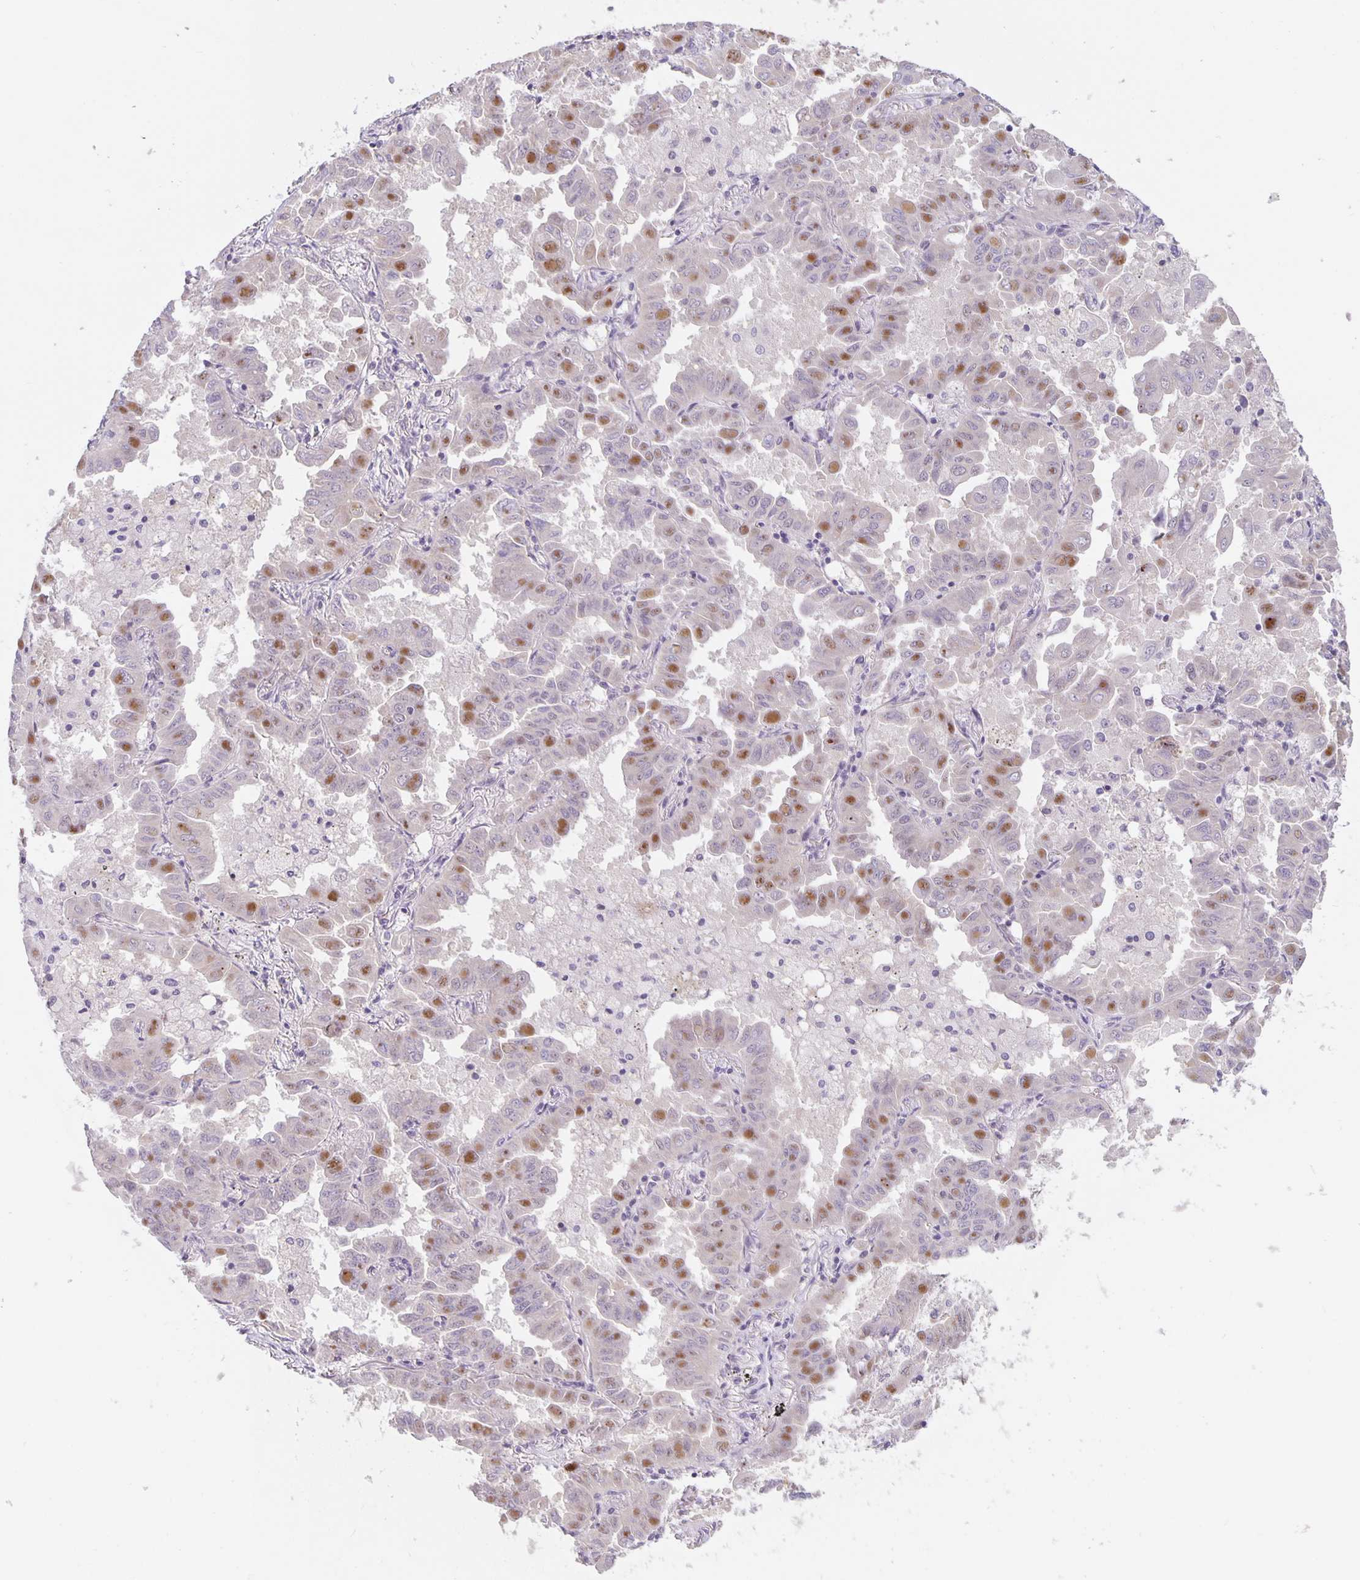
{"staining": {"intensity": "moderate", "quantity": "<25%", "location": "nuclear"}, "tissue": "lung cancer", "cell_type": "Tumor cells", "image_type": "cancer", "snomed": [{"axis": "morphology", "description": "Adenocarcinoma, NOS"}, {"axis": "topography", "description": "Lung"}], "caption": "The photomicrograph shows staining of lung cancer (adenocarcinoma), revealing moderate nuclear protein expression (brown color) within tumor cells.", "gene": "ARVCF", "patient": {"sex": "male", "age": 64}}